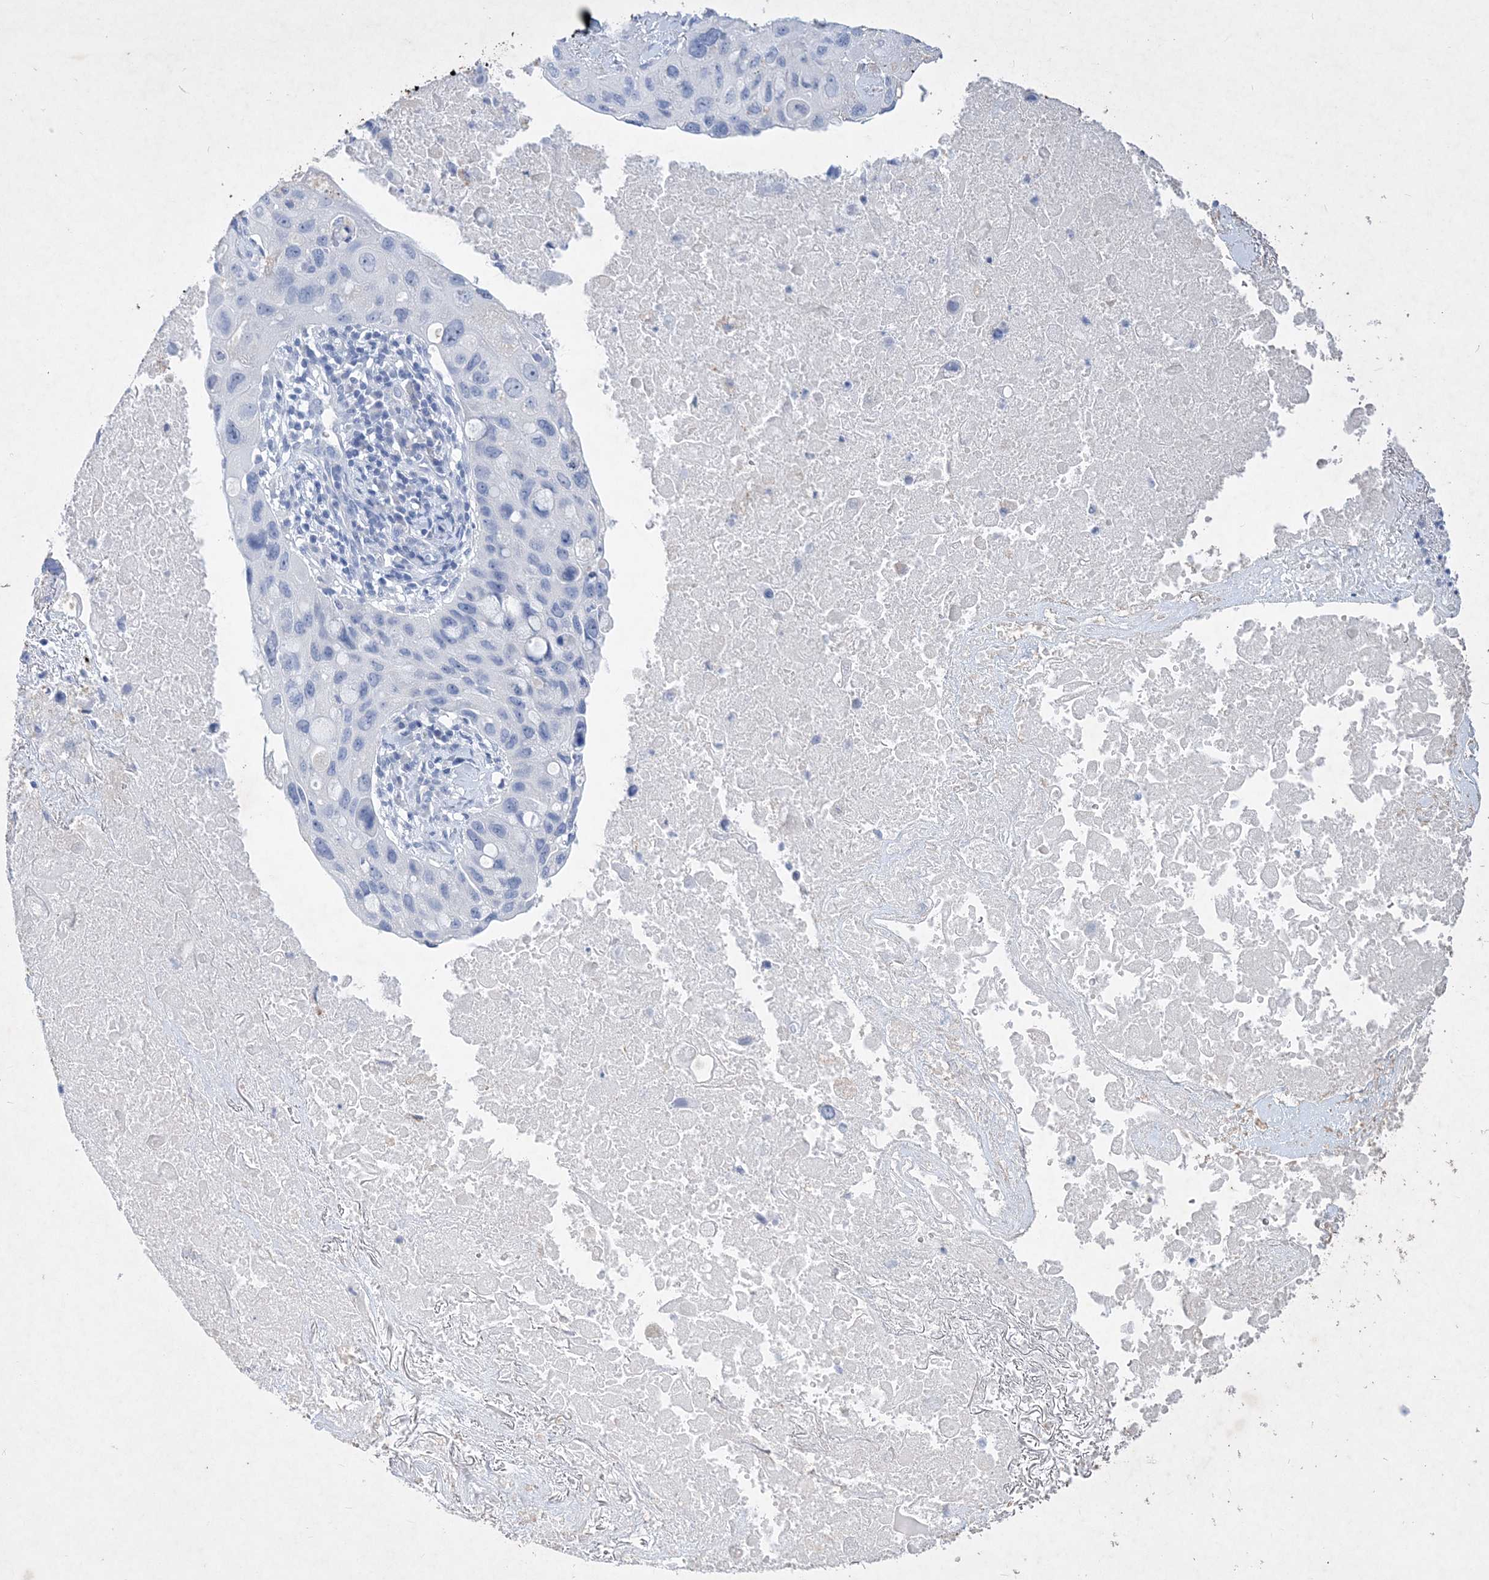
{"staining": {"intensity": "negative", "quantity": "none", "location": "none"}, "tissue": "lung cancer", "cell_type": "Tumor cells", "image_type": "cancer", "snomed": [{"axis": "morphology", "description": "Squamous cell carcinoma, NOS"}, {"axis": "topography", "description": "Lung"}], "caption": "IHC of human lung cancer displays no positivity in tumor cells. (Brightfield microscopy of DAB immunohistochemistry at high magnification).", "gene": "COPS8", "patient": {"sex": "female", "age": 73}}